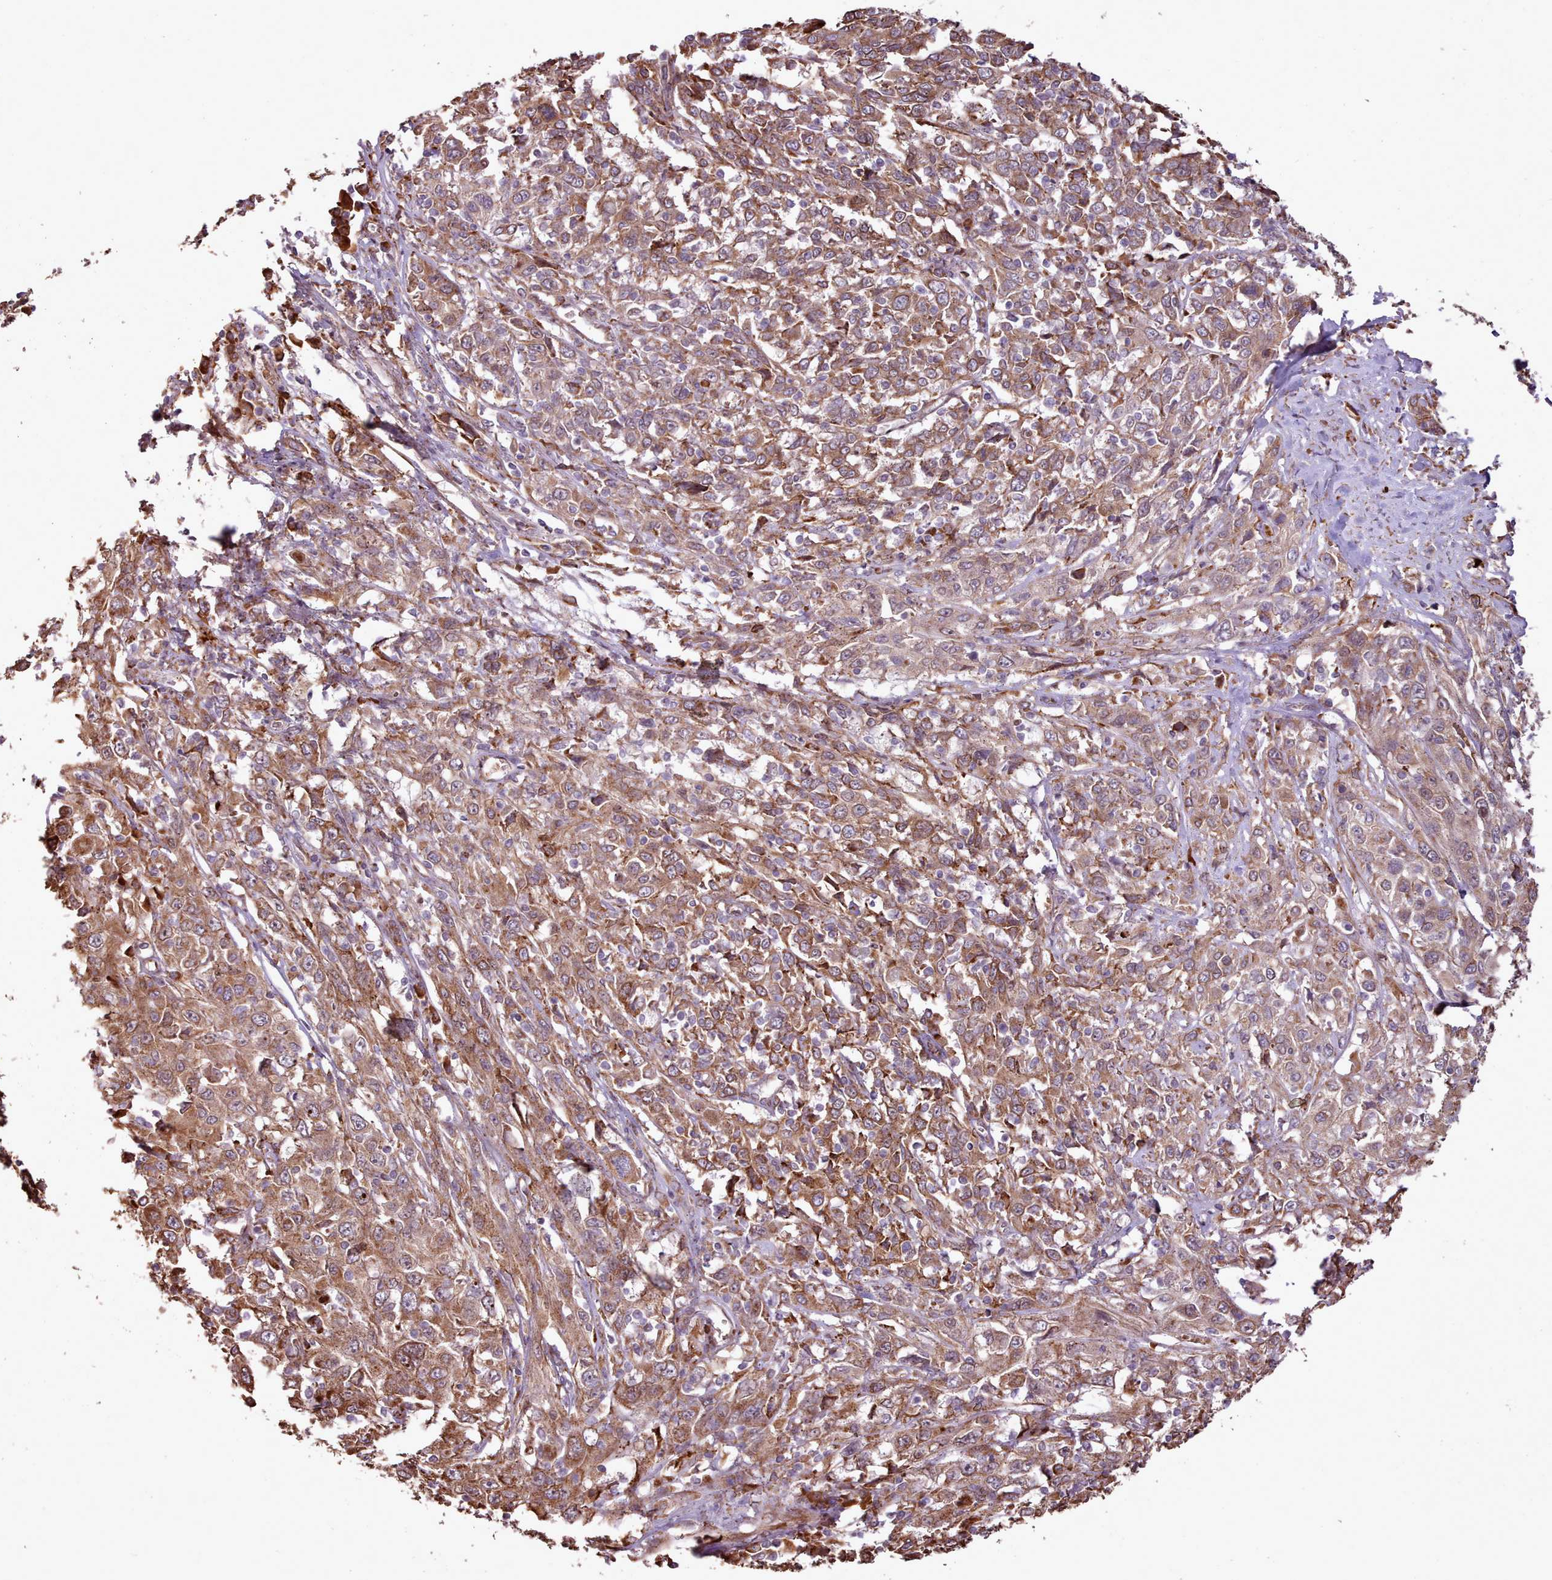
{"staining": {"intensity": "moderate", "quantity": "25%-75%", "location": "cytoplasmic/membranous"}, "tissue": "cervical cancer", "cell_type": "Tumor cells", "image_type": "cancer", "snomed": [{"axis": "morphology", "description": "Squamous cell carcinoma, NOS"}, {"axis": "topography", "description": "Cervix"}], "caption": "Brown immunohistochemical staining in human cervical squamous cell carcinoma reveals moderate cytoplasmic/membranous expression in approximately 25%-75% of tumor cells.", "gene": "CABP1", "patient": {"sex": "female", "age": 46}}